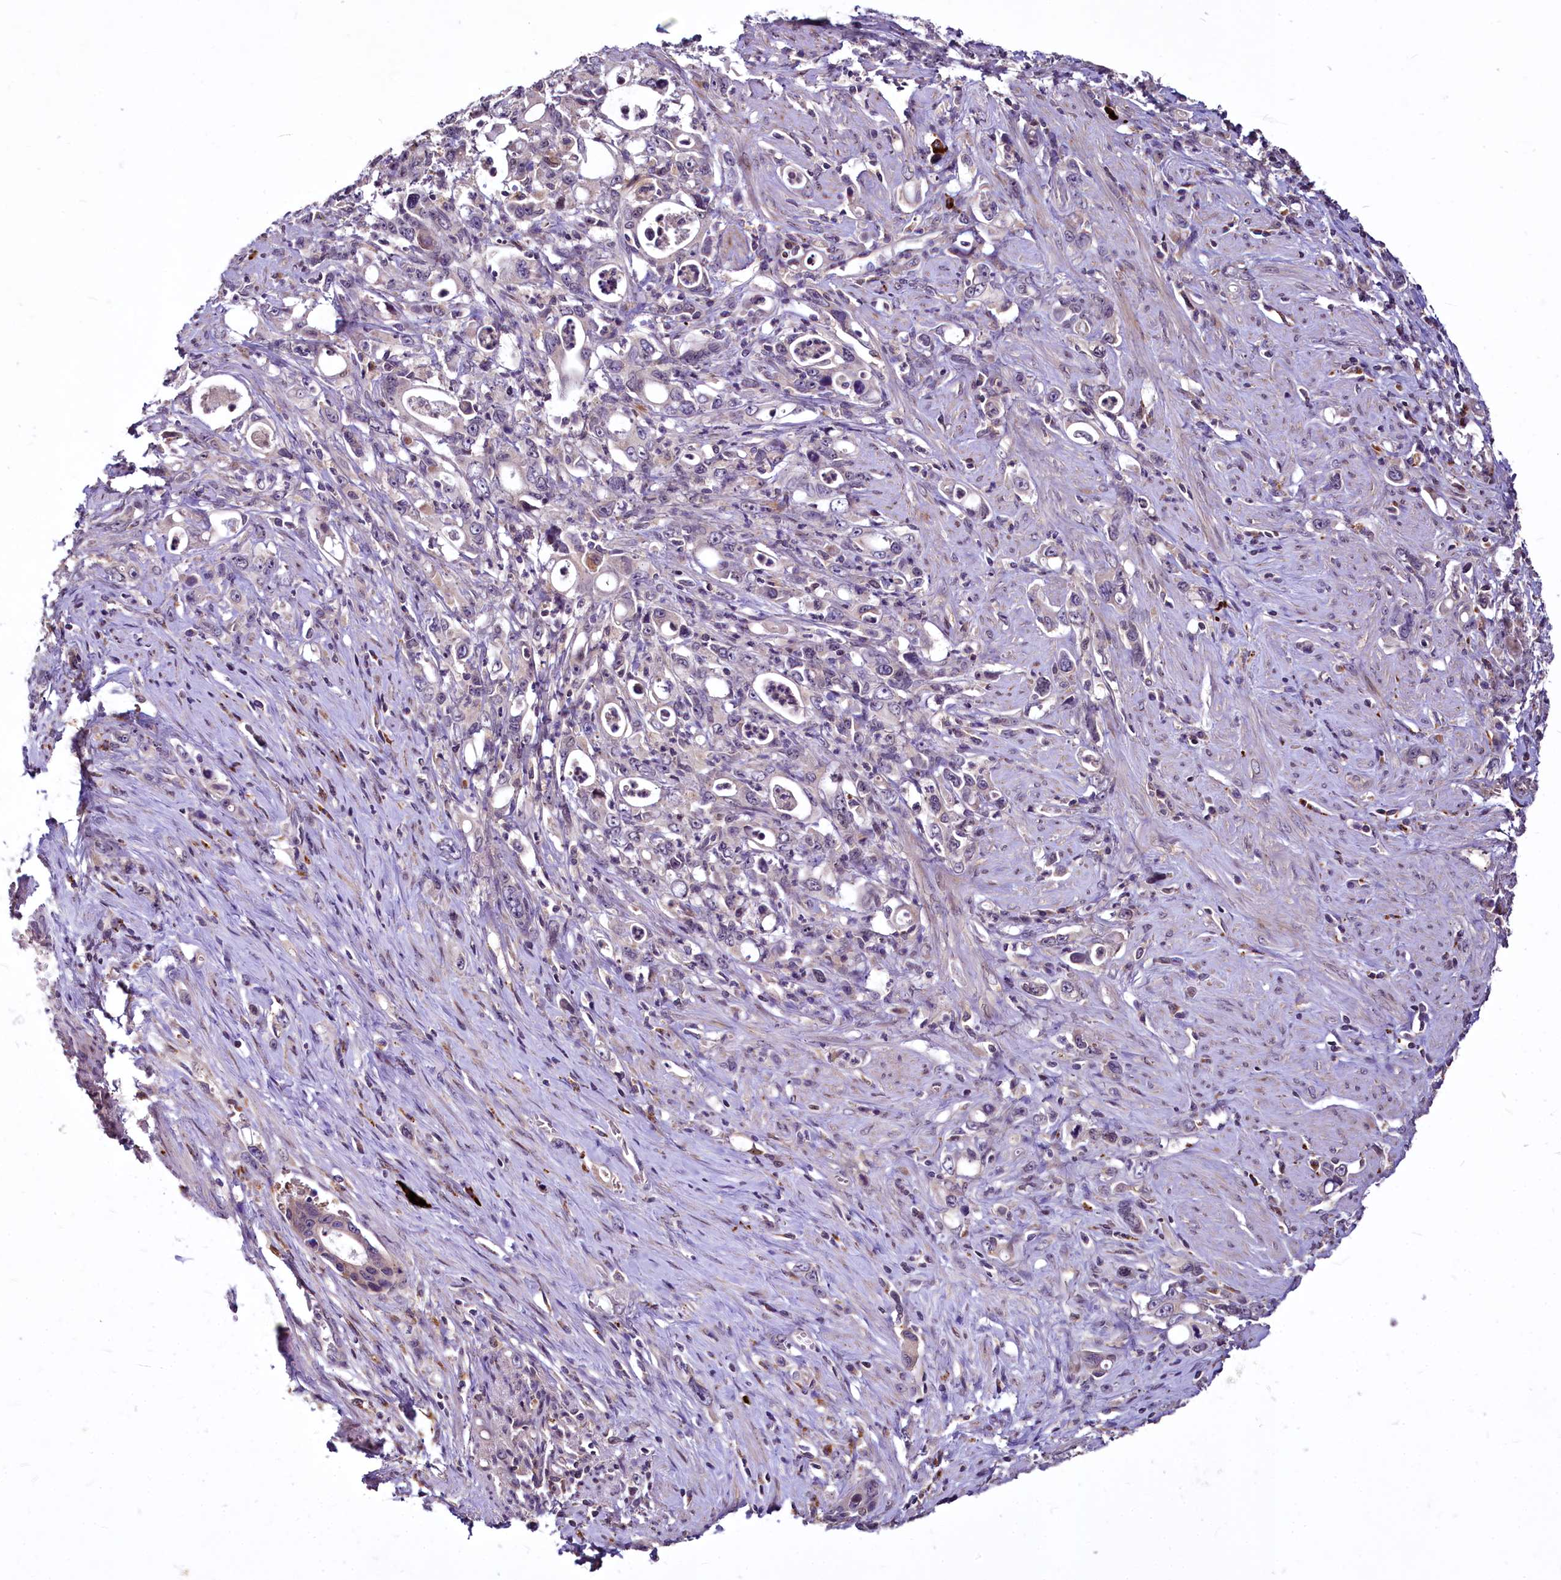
{"staining": {"intensity": "weak", "quantity": "<25%", "location": "cytoplasmic/membranous"}, "tissue": "stomach cancer", "cell_type": "Tumor cells", "image_type": "cancer", "snomed": [{"axis": "morphology", "description": "Adenocarcinoma, NOS"}, {"axis": "topography", "description": "Stomach, lower"}], "caption": "Immunohistochemistry (IHC) of stomach cancer (adenocarcinoma) displays no expression in tumor cells.", "gene": "C11orf86", "patient": {"sex": "female", "age": 43}}